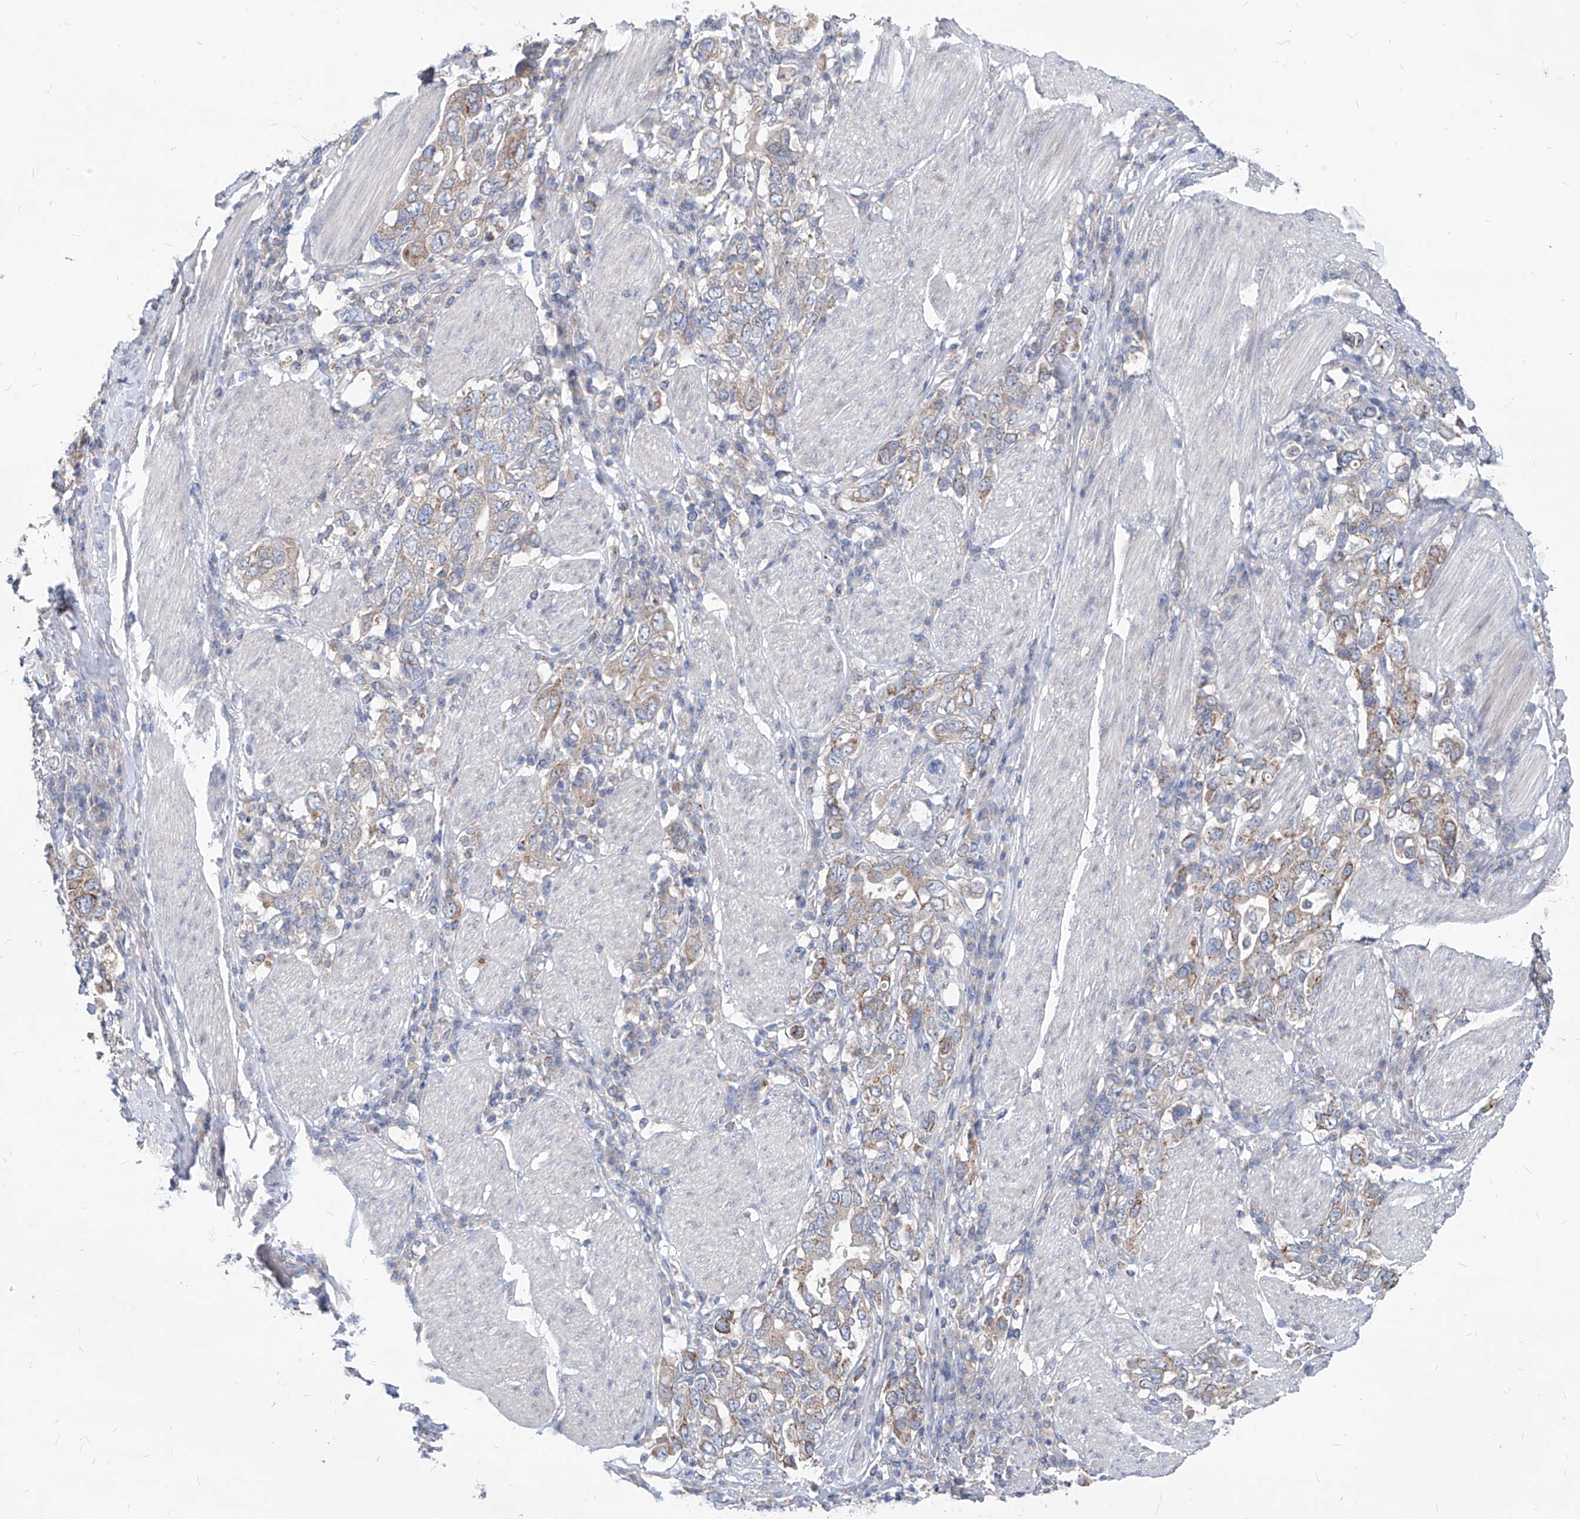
{"staining": {"intensity": "weak", "quantity": "25%-75%", "location": "cytoplasmic/membranous"}, "tissue": "stomach cancer", "cell_type": "Tumor cells", "image_type": "cancer", "snomed": [{"axis": "morphology", "description": "Adenocarcinoma, NOS"}, {"axis": "topography", "description": "Stomach, upper"}], "caption": "This histopathology image shows IHC staining of human stomach adenocarcinoma, with low weak cytoplasmic/membranous staining in about 25%-75% of tumor cells.", "gene": "AGPS", "patient": {"sex": "male", "age": 62}}